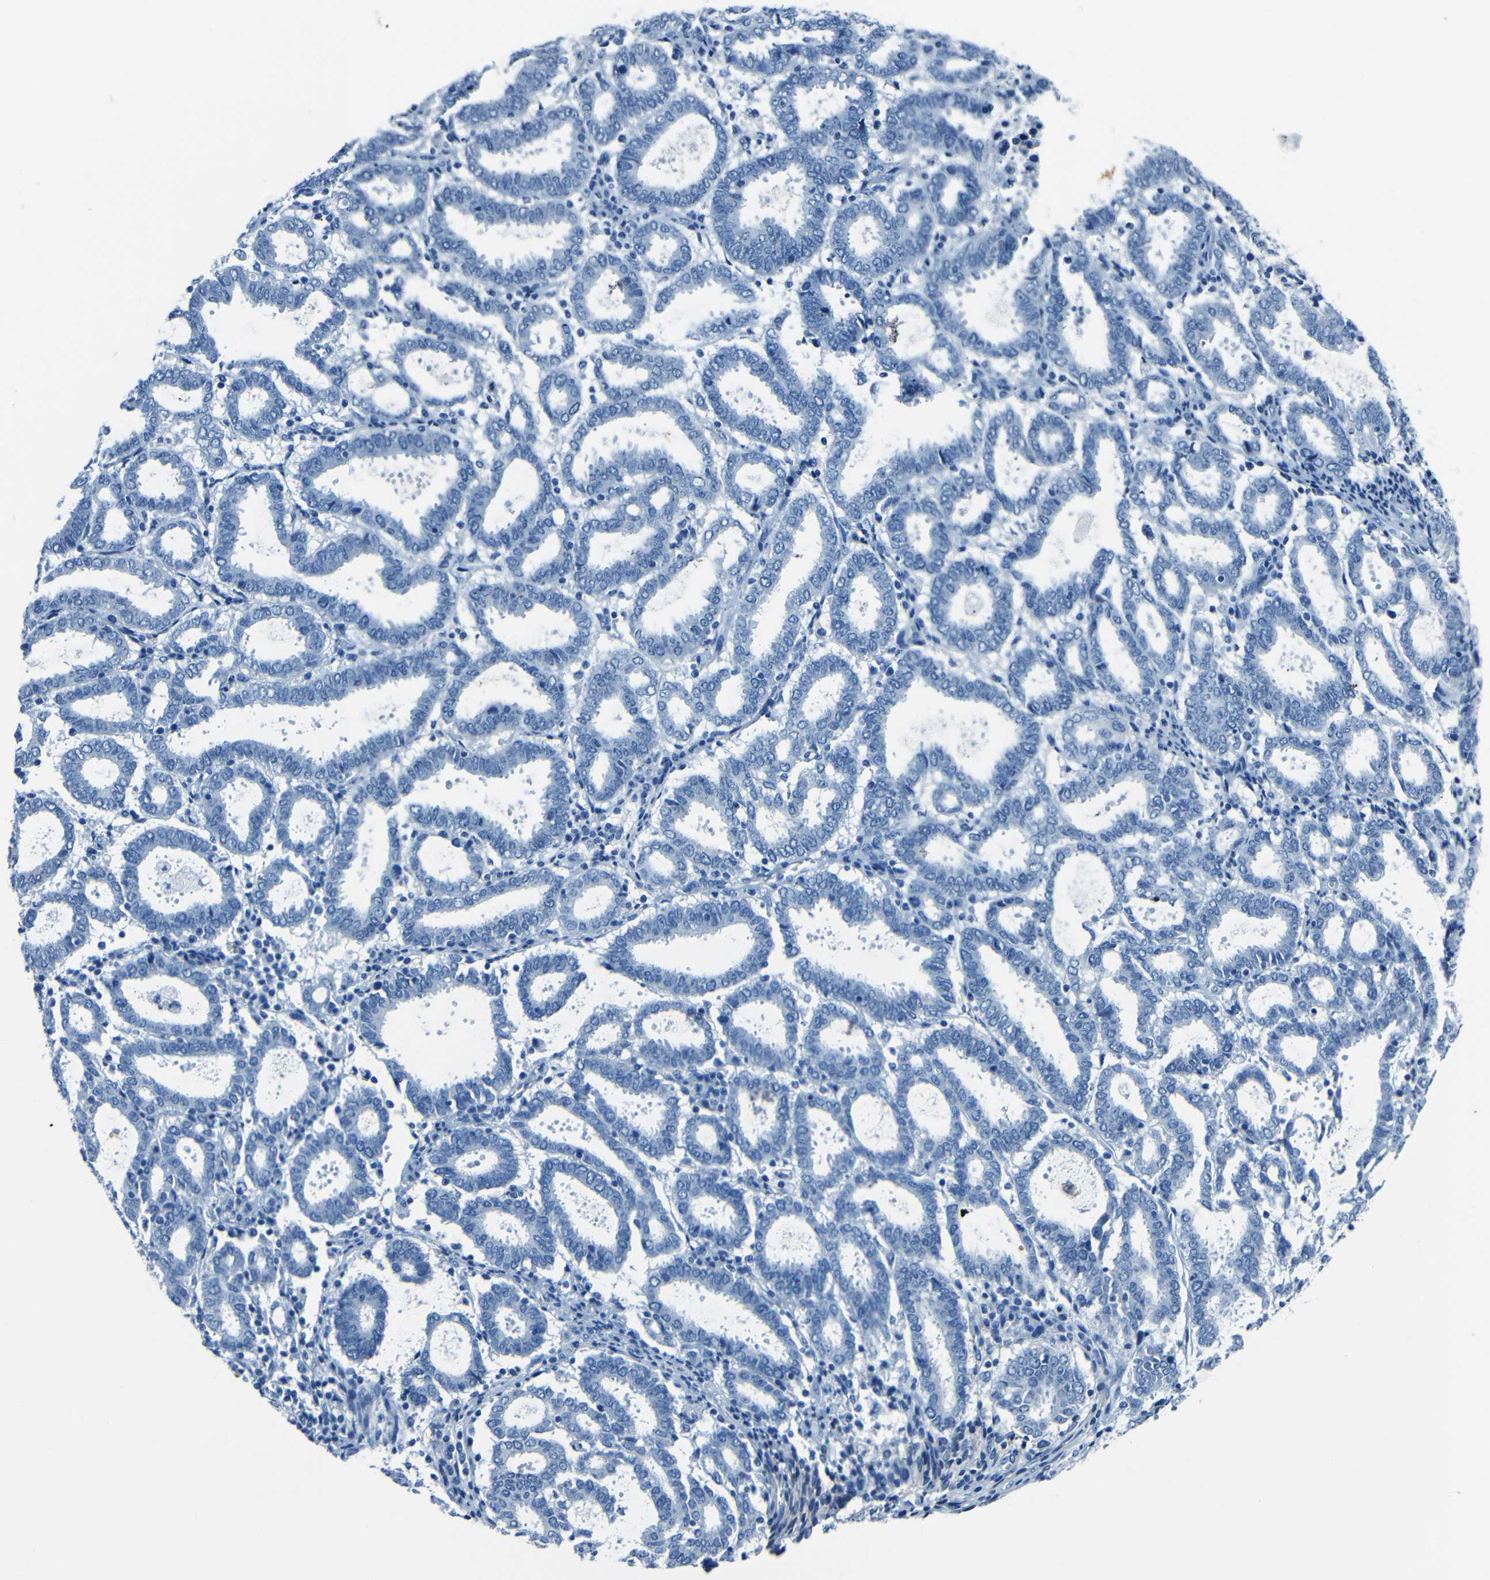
{"staining": {"intensity": "negative", "quantity": "none", "location": "none"}, "tissue": "endometrial cancer", "cell_type": "Tumor cells", "image_type": "cancer", "snomed": [{"axis": "morphology", "description": "Adenocarcinoma, NOS"}, {"axis": "topography", "description": "Uterus"}], "caption": "DAB immunohistochemical staining of endometrial adenocarcinoma exhibits no significant staining in tumor cells. Brightfield microscopy of immunohistochemistry stained with DAB (brown) and hematoxylin (blue), captured at high magnification.", "gene": "FBN2", "patient": {"sex": "female", "age": 83}}